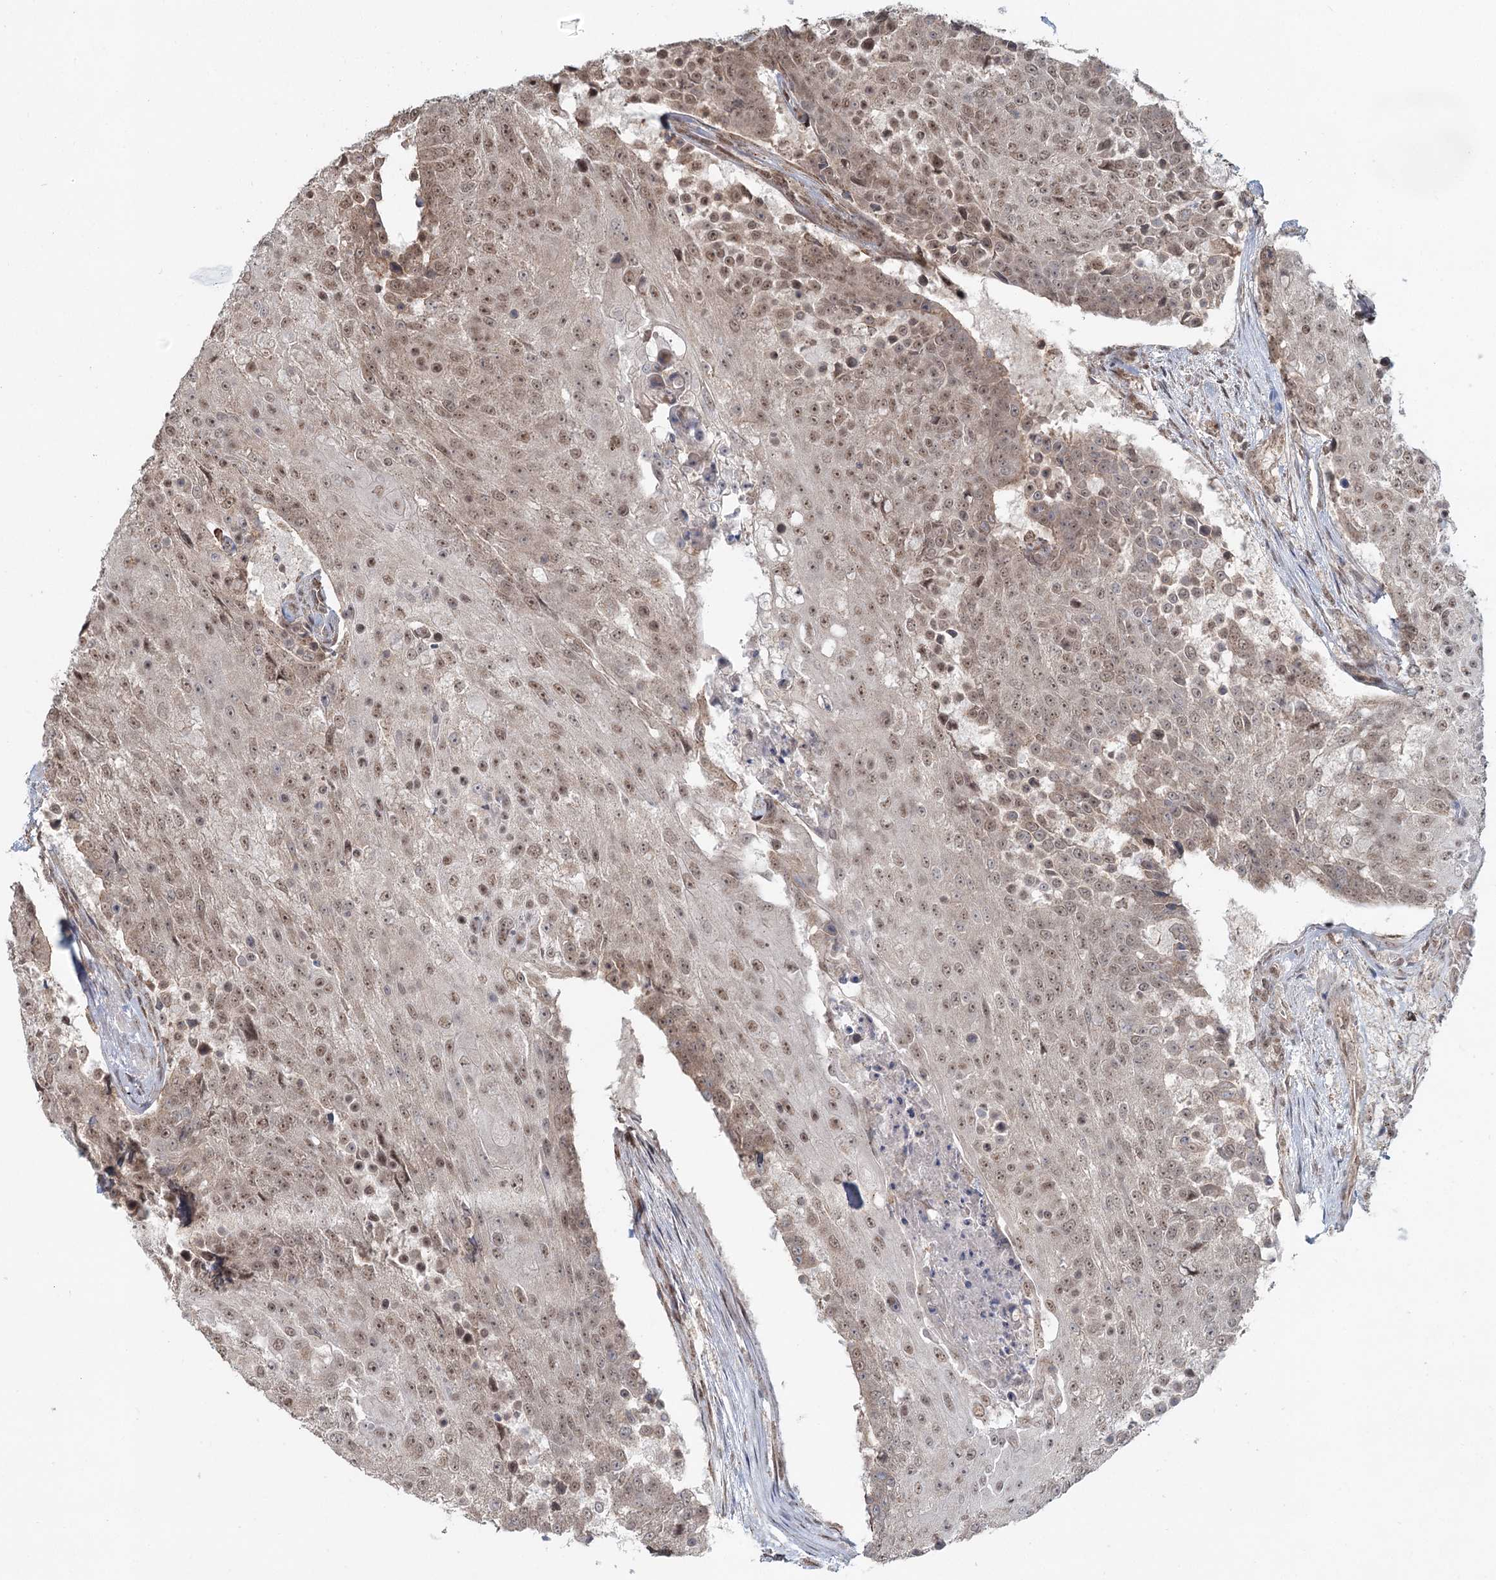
{"staining": {"intensity": "moderate", "quantity": ">75%", "location": "cytoplasmic/membranous,nuclear"}, "tissue": "urothelial cancer", "cell_type": "Tumor cells", "image_type": "cancer", "snomed": [{"axis": "morphology", "description": "Urothelial carcinoma, High grade"}, {"axis": "topography", "description": "Urinary bladder"}], "caption": "This micrograph exhibits urothelial cancer stained with immunohistochemistry to label a protein in brown. The cytoplasmic/membranous and nuclear of tumor cells show moderate positivity for the protein. Nuclei are counter-stained blue.", "gene": "GPALPP1", "patient": {"sex": "female", "age": 63}}